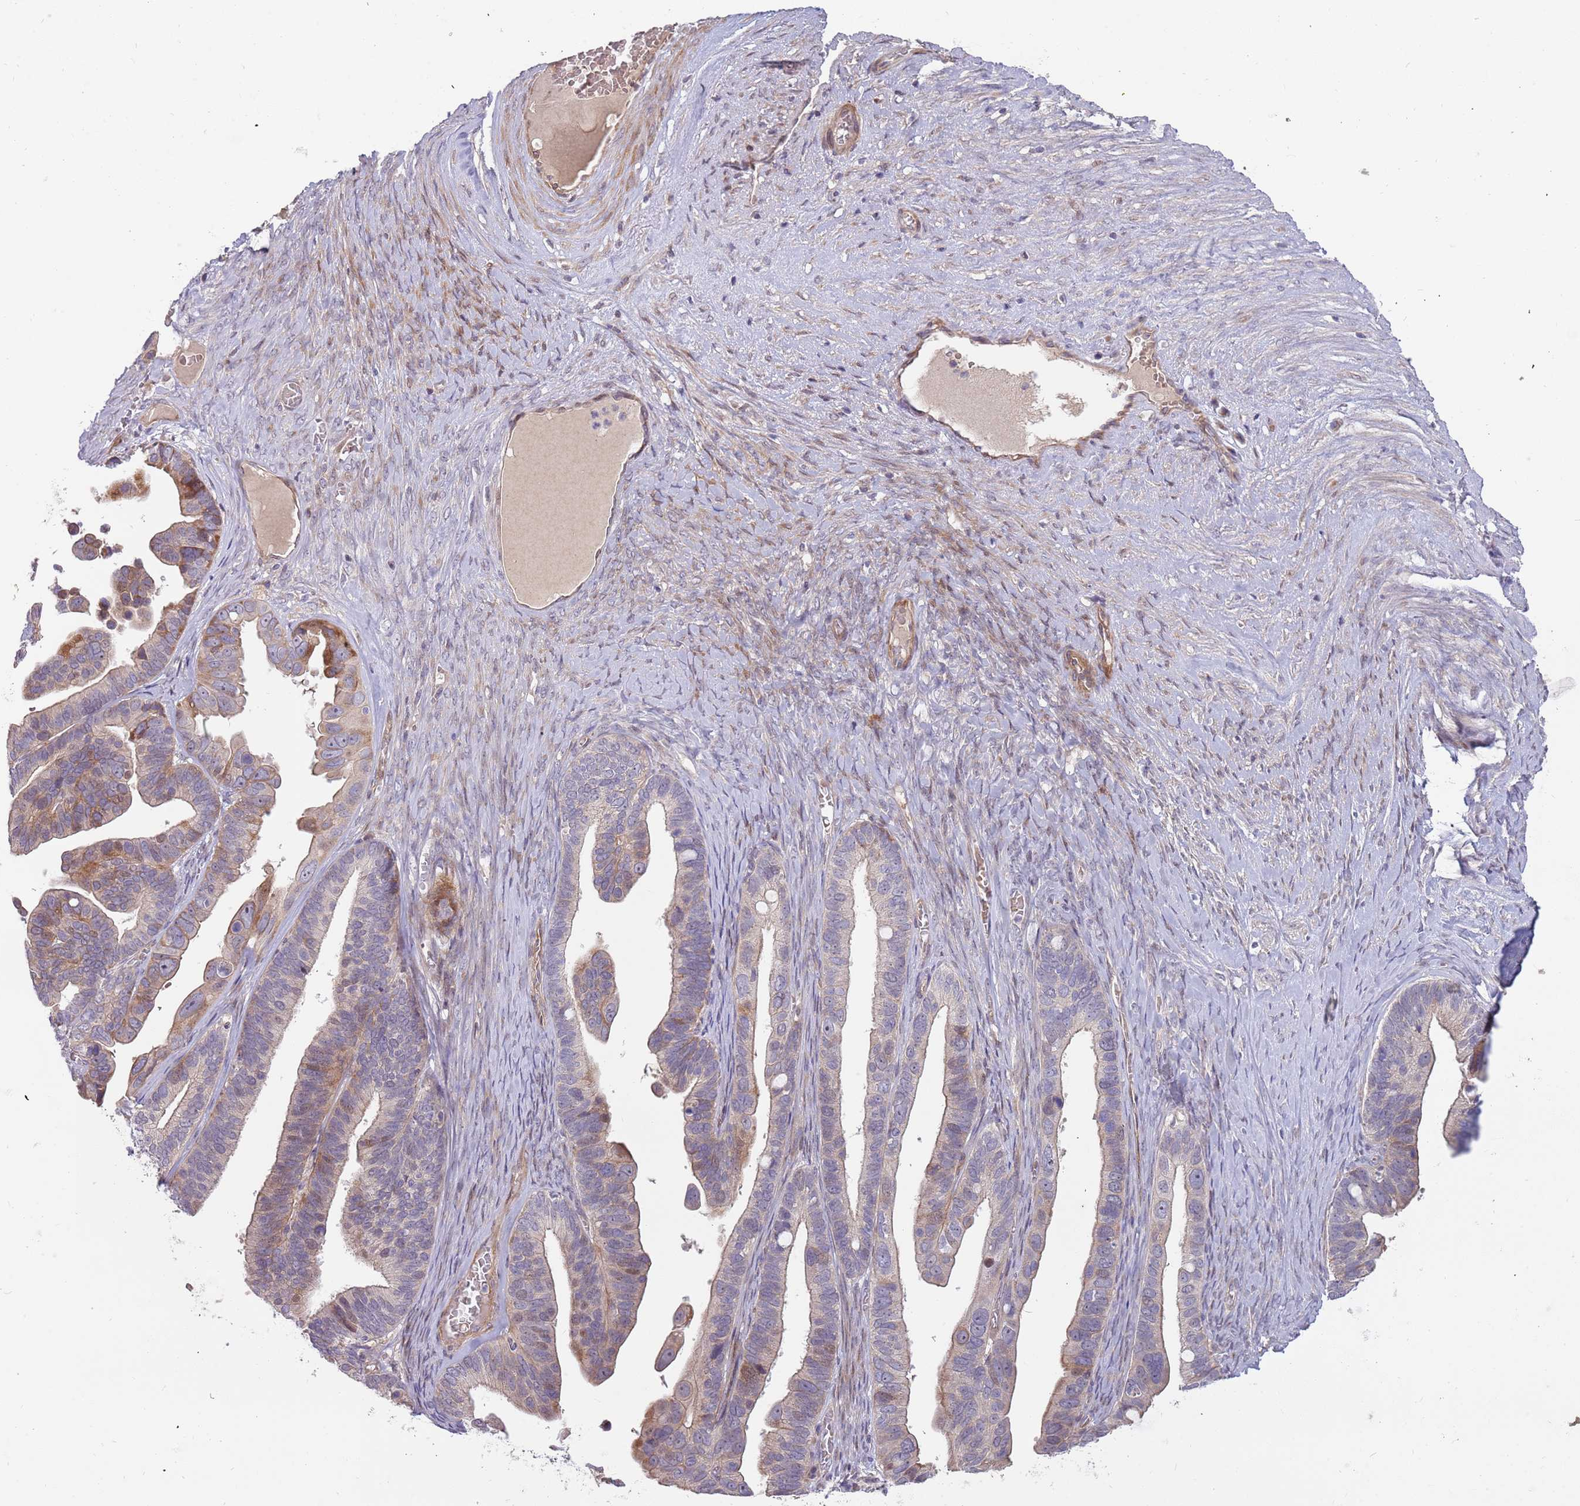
{"staining": {"intensity": "moderate", "quantity": "25%-75%", "location": "cytoplasmic/membranous"}, "tissue": "ovarian cancer", "cell_type": "Tumor cells", "image_type": "cancer", "snomed": [{"axis": "morphology", "description": "Cystadenocarcinoma, serous, NOS"}, {"axis": "topography", "description": "Ovary"}], "caption": "This is an image of immunohistochemistry staining of ovarian cancer, which shows moderate staining in the cytoplasmic/membranous of tumor cells.", "gene": "TRAPPC6B", "patient": {"sex": "female", "age": 56}}